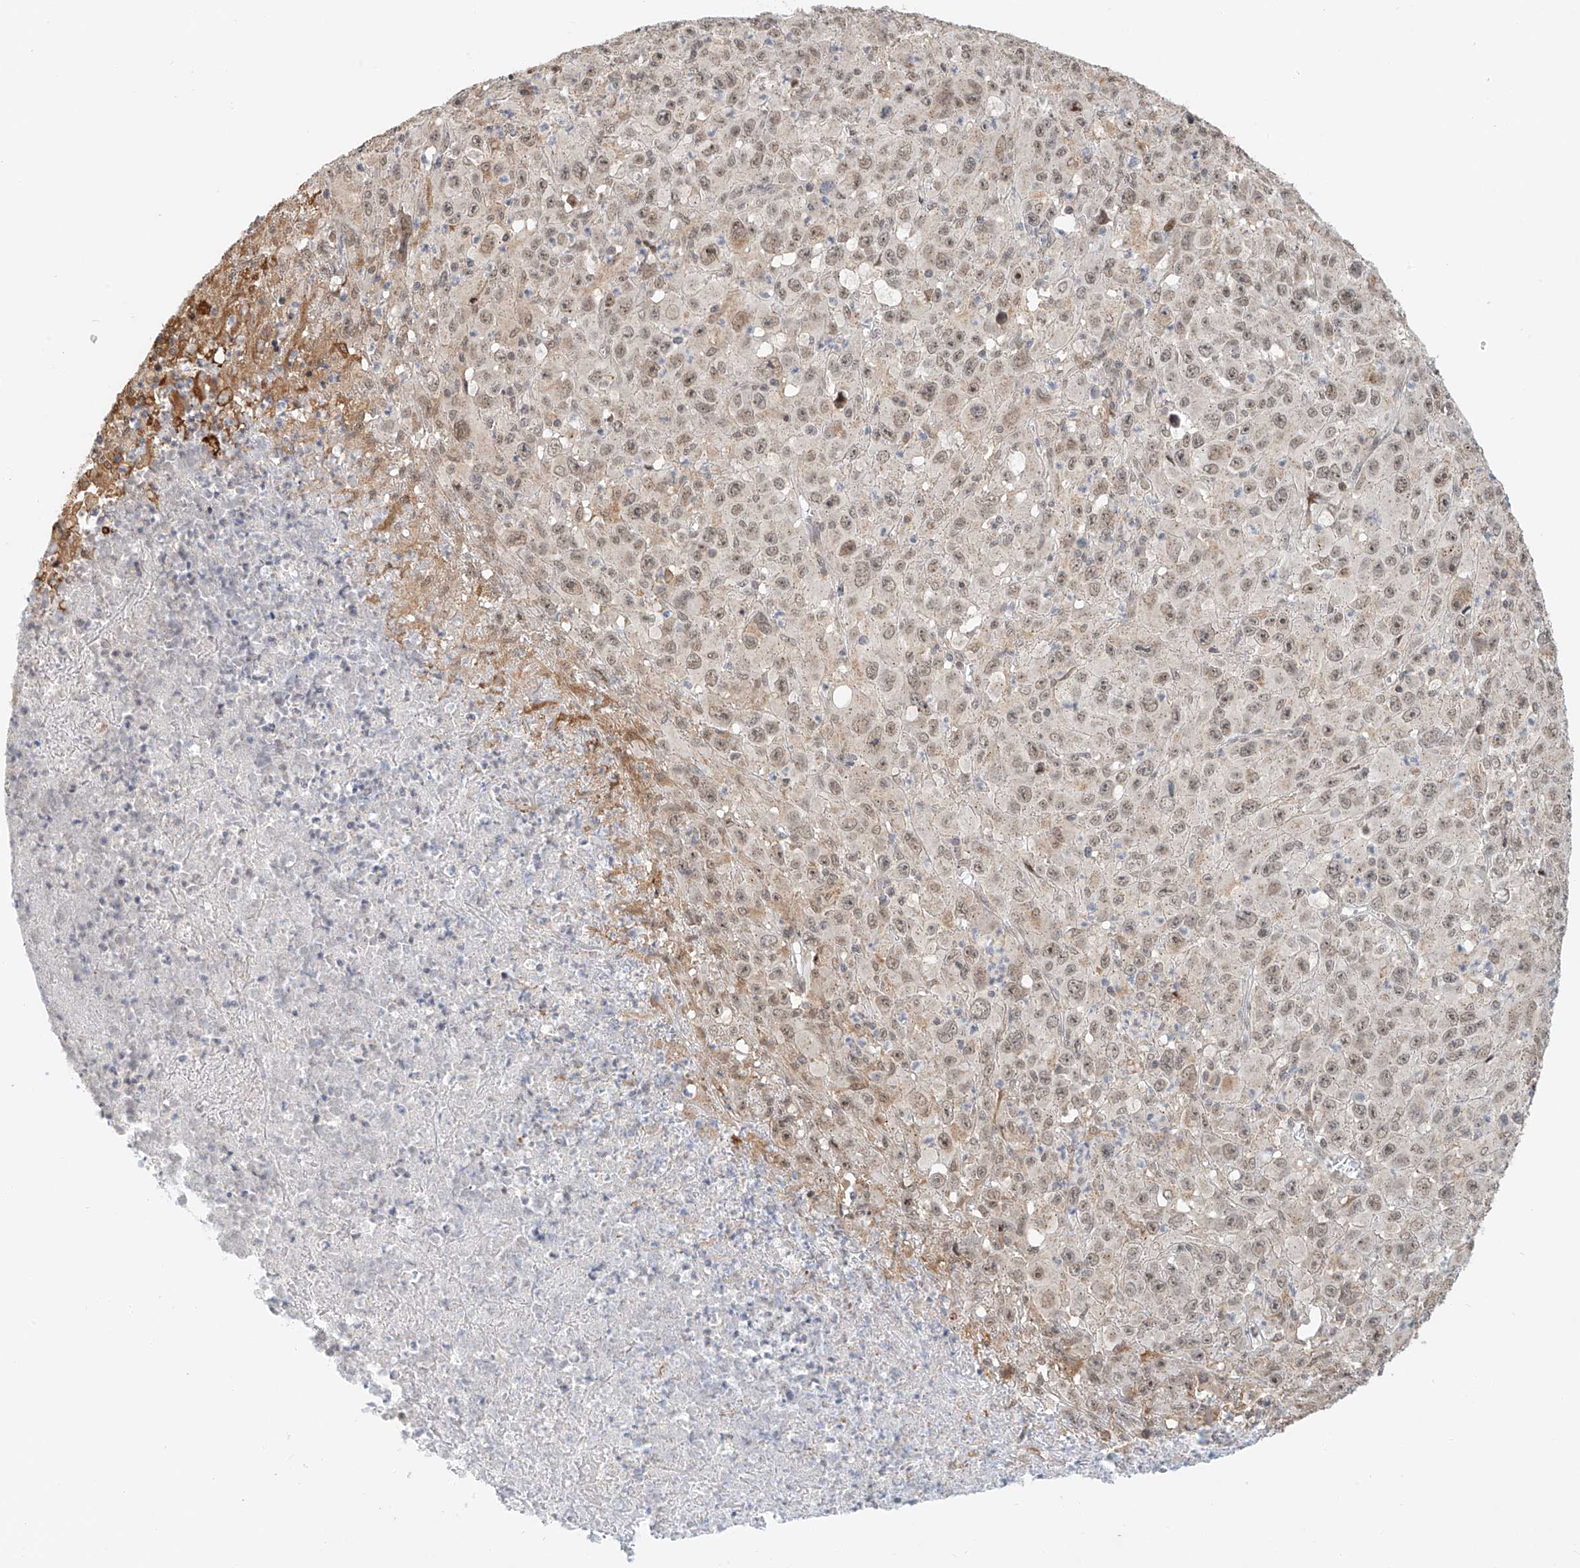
{"staining": {"intensity": "weak", "quantity": ">75%", "location": "nuclear"}, "tissue": "melanoma", "cell_type": "Tumor cells", "image_type": "cancer", "snomed": [{"axis": "morphology", "description": "Malignant melanoma, Metastatic site"}, {"axis": "topography", "description": "Skin"}], "caption": "An immunohistochemistry (IHC) photomicrograph of neoplastic tissue is shown. Protein staining in brown highlights weak nuclear positivity in malignant melanoma (metastatic site) within tumor cells.", "gene": "SYTL3", "patient": {"sex": "female", "age": 56}}